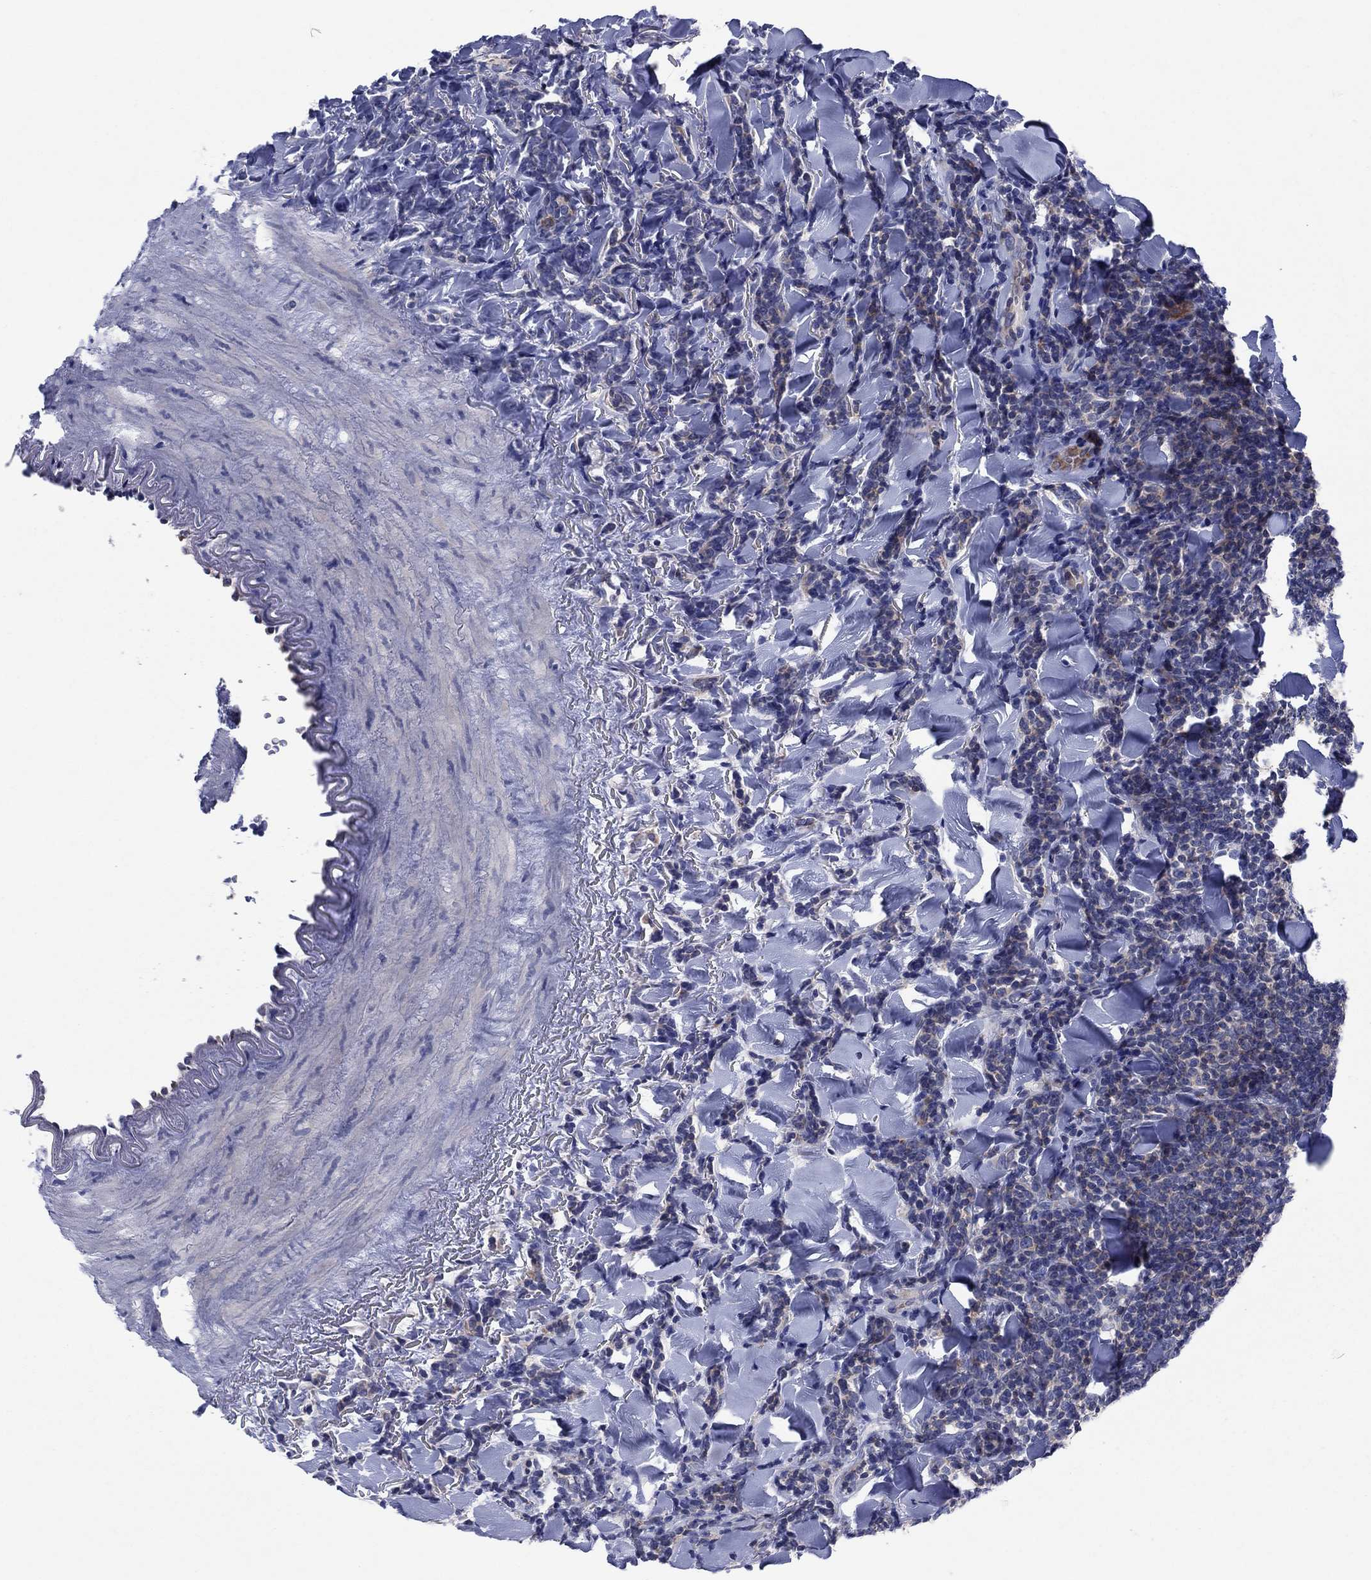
{"staining": {"intensity": "weak", "quantity": "<25%", "location": "cytoplasmic/membranous"}, "tissue": "lymphoma", "cell_type": "Tumor cells", "image_type": "cancer", "snomed": [{"axis": "morphology", "description": "Malignant lymphoma, non-Hodgkin's type, Low grade"}, {"axis": "topography", "description": "Lymph node"}], "caption": "Tumor cells are negative for brown protein staining in malignant lymphoma, non-Hodgkin's type (low-grade).", "gene": "PVR", "patient": {"sex": "female", "age": 56}}